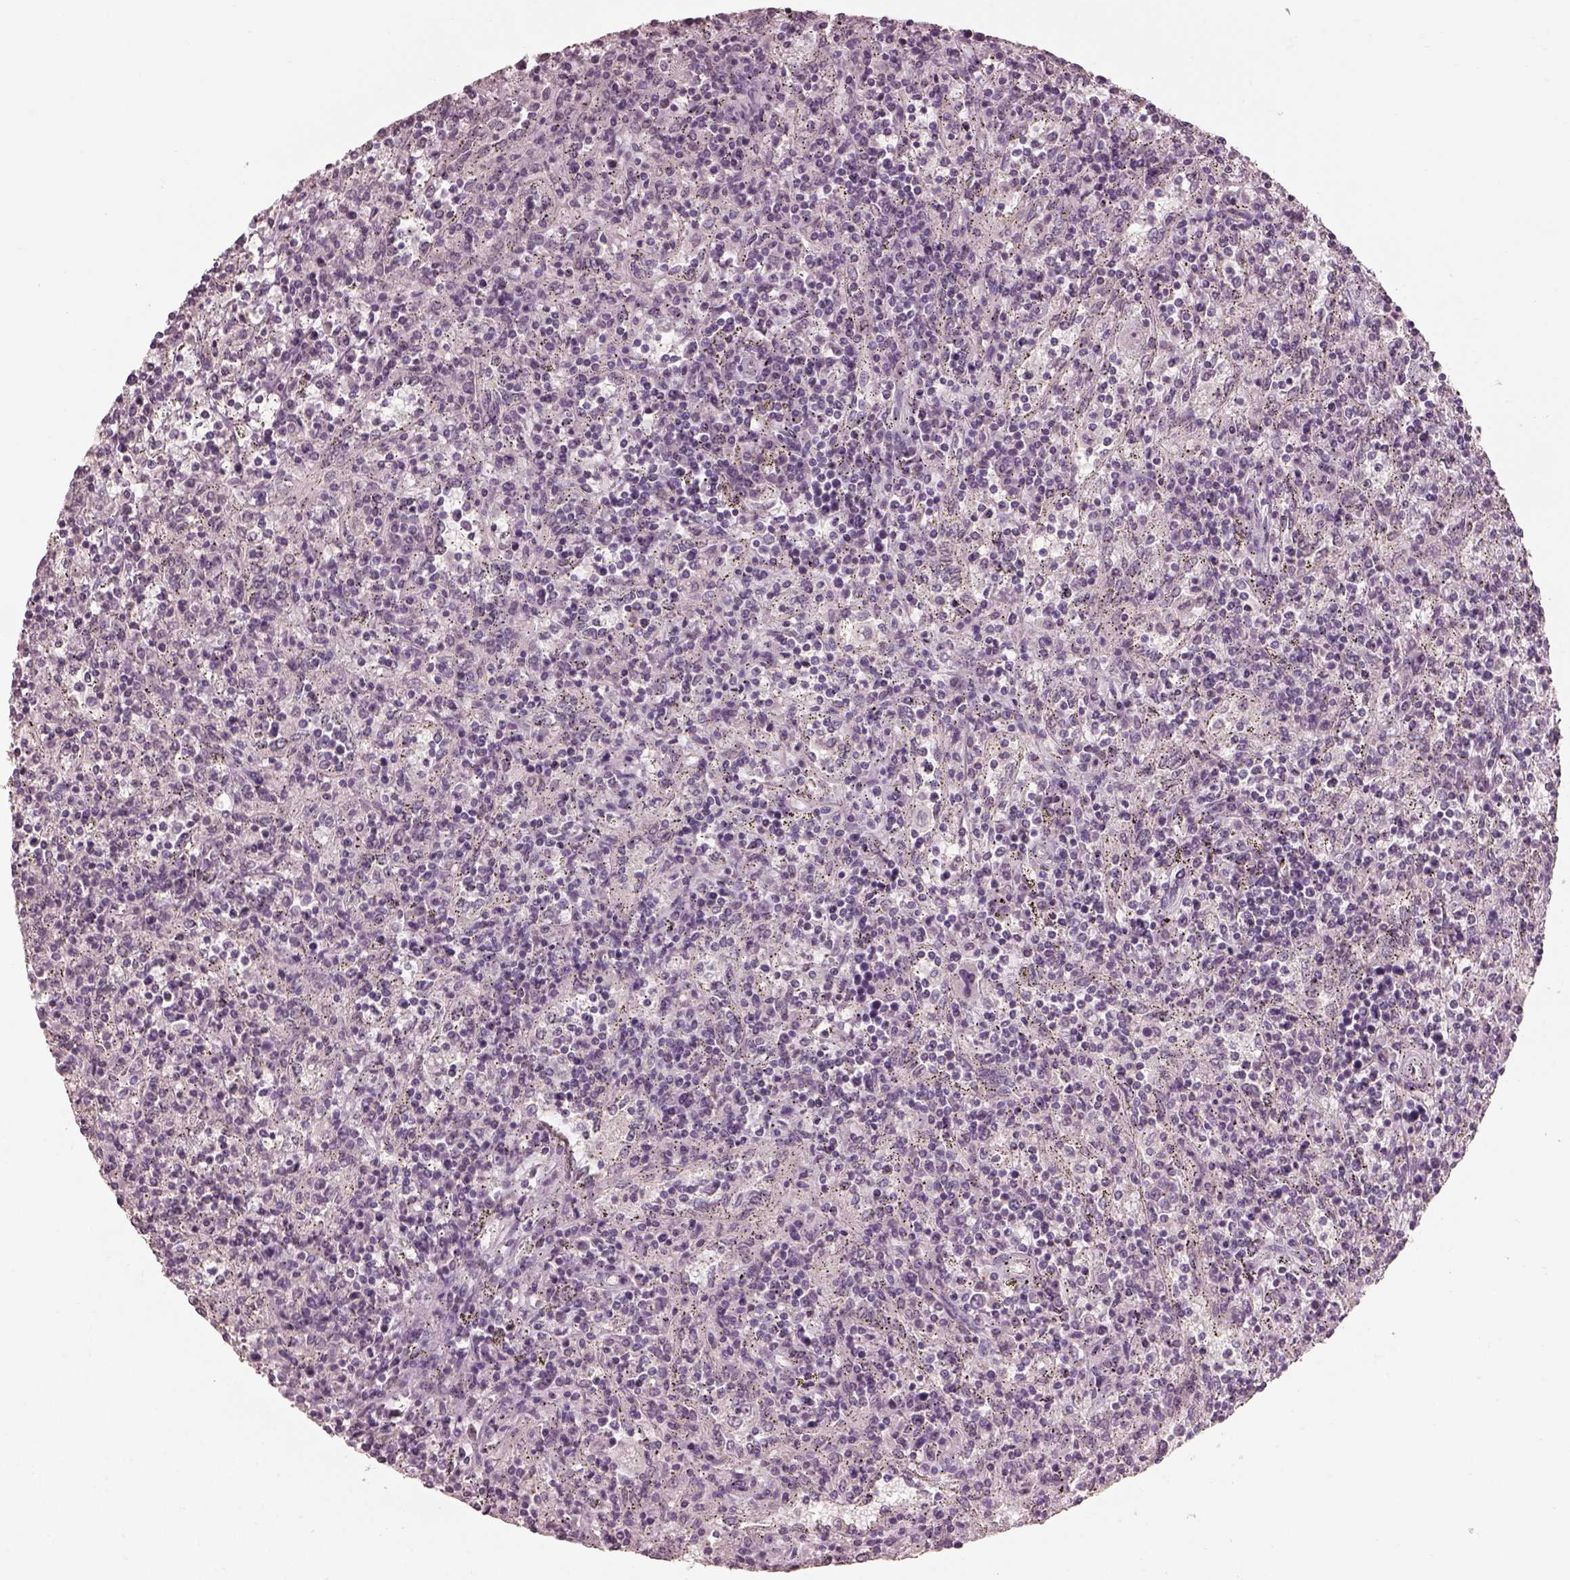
{"staining": {"intensity": "negative", "quantity": "none", "location": "none"}, "tissue": "lymphoma", "cell_type": "Tumor cells", "image_type": "cancer", "snomed": [{"axis": "morphology", "description": "Malignant lymphoma, non-Hodgkin's type, Low grade"}, {"axis": "topography", "description": "Spleen"}], "caption": "Human lymphoma stained for a protein using IHC displays no expression in tumor cells.", "gene": "PRKACG", "patient": {"sex": "male", "age": 62}}